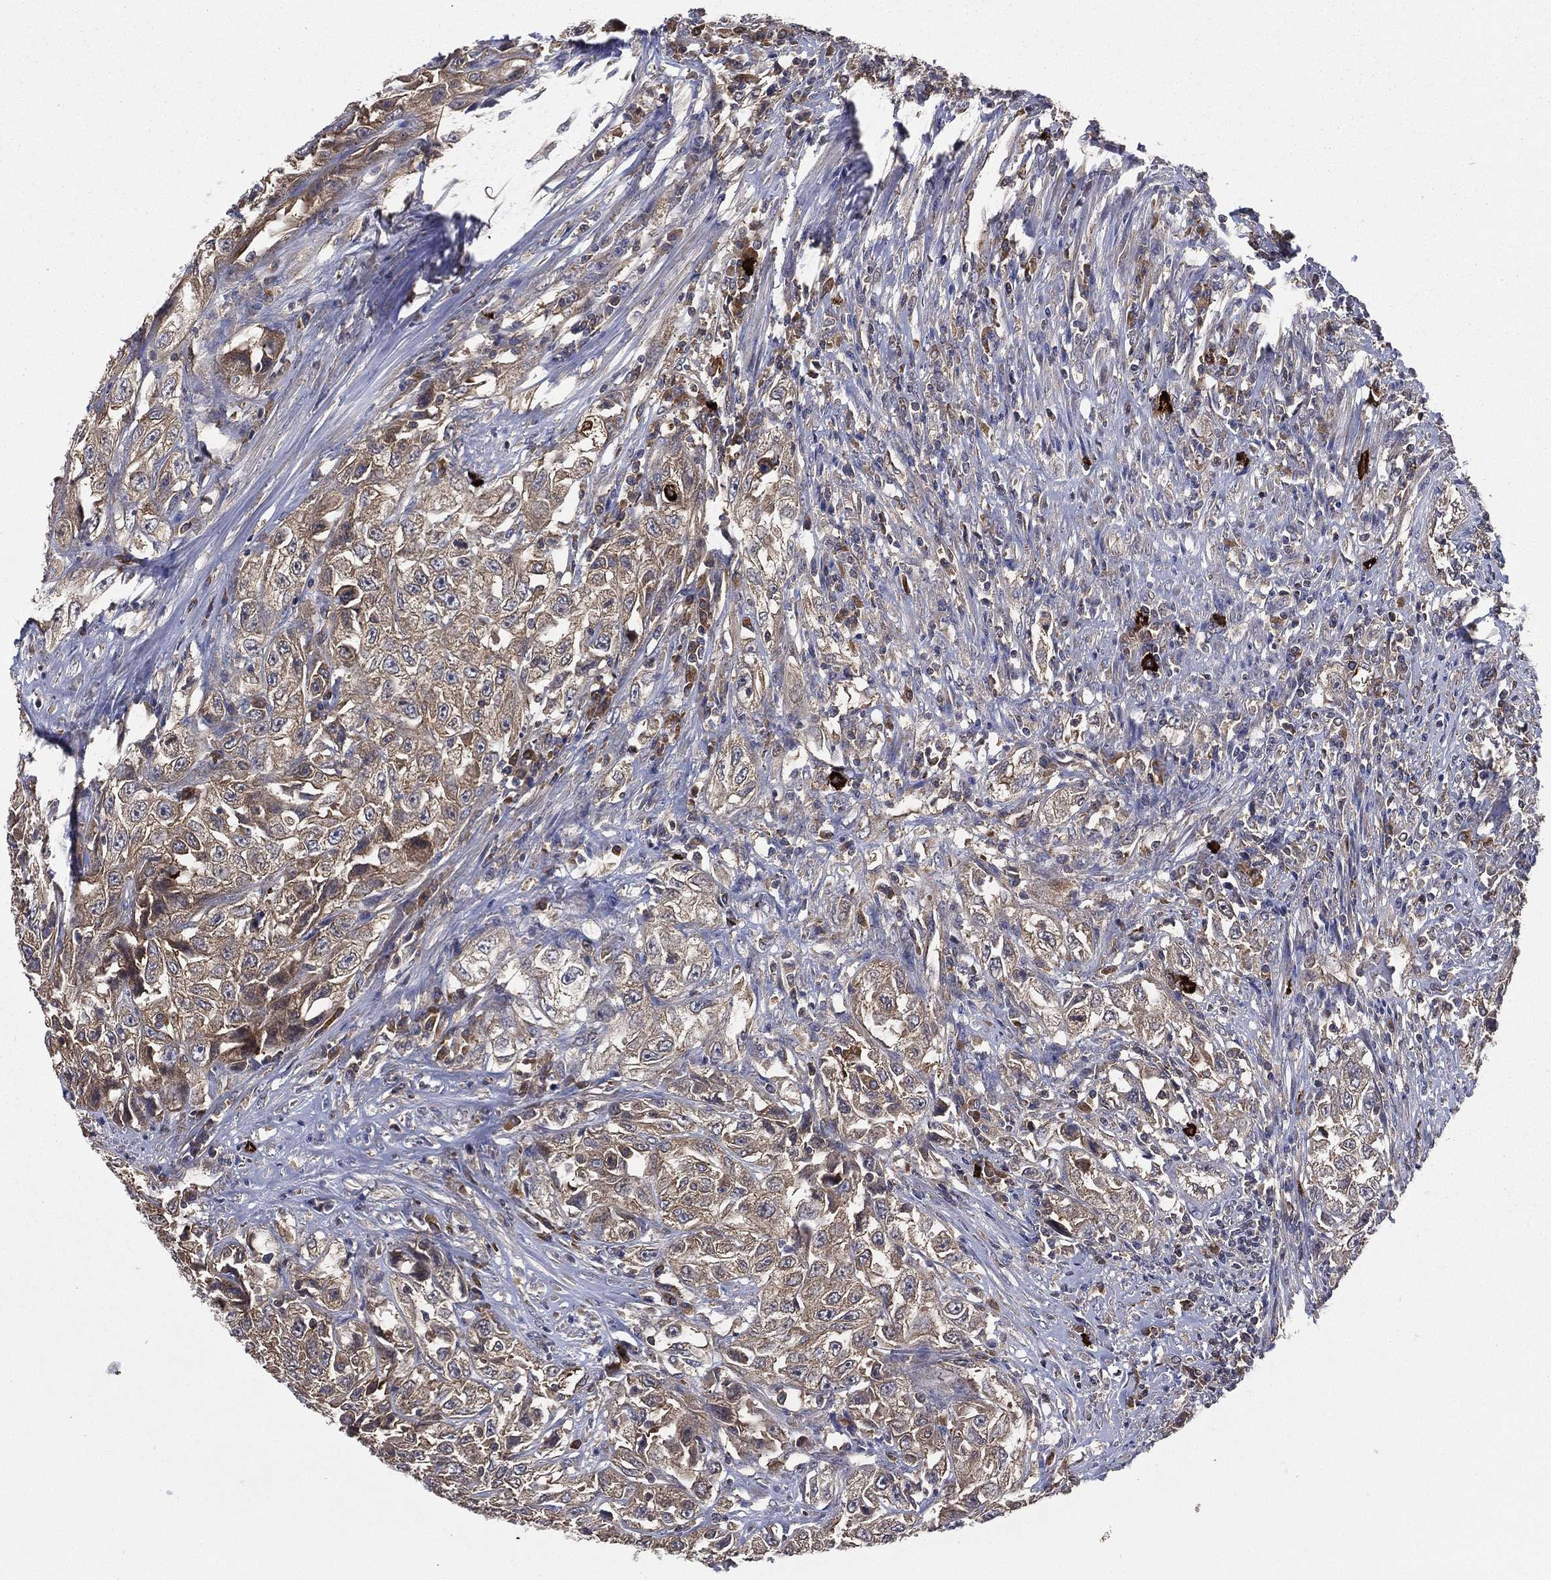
{"staining": {"intensity": "moderate", "quantity": "25%-75%", "location": "cytoplasmic/membranous"}, "tissue": "urothelial cancer", "cell_type": "Tumor cells", "image_type": "cancer", "snomed": [{"axis": "morphology", "description": "Urothelial carcinoma, High grade"}, {"axis": "topography", "description": "Urinary bladder"}], "caption": "This photomicrograph demonstrates urothelial carcinoma (high-grade) stained with IHC to label a protein in brown. The cytoplasmic/membranous of tumor cells show moderate positivity for the protein. Nuclei are counter-stained blue.", "gene": "SMPD3", "patient": {"sex": "female", "age": 56}}